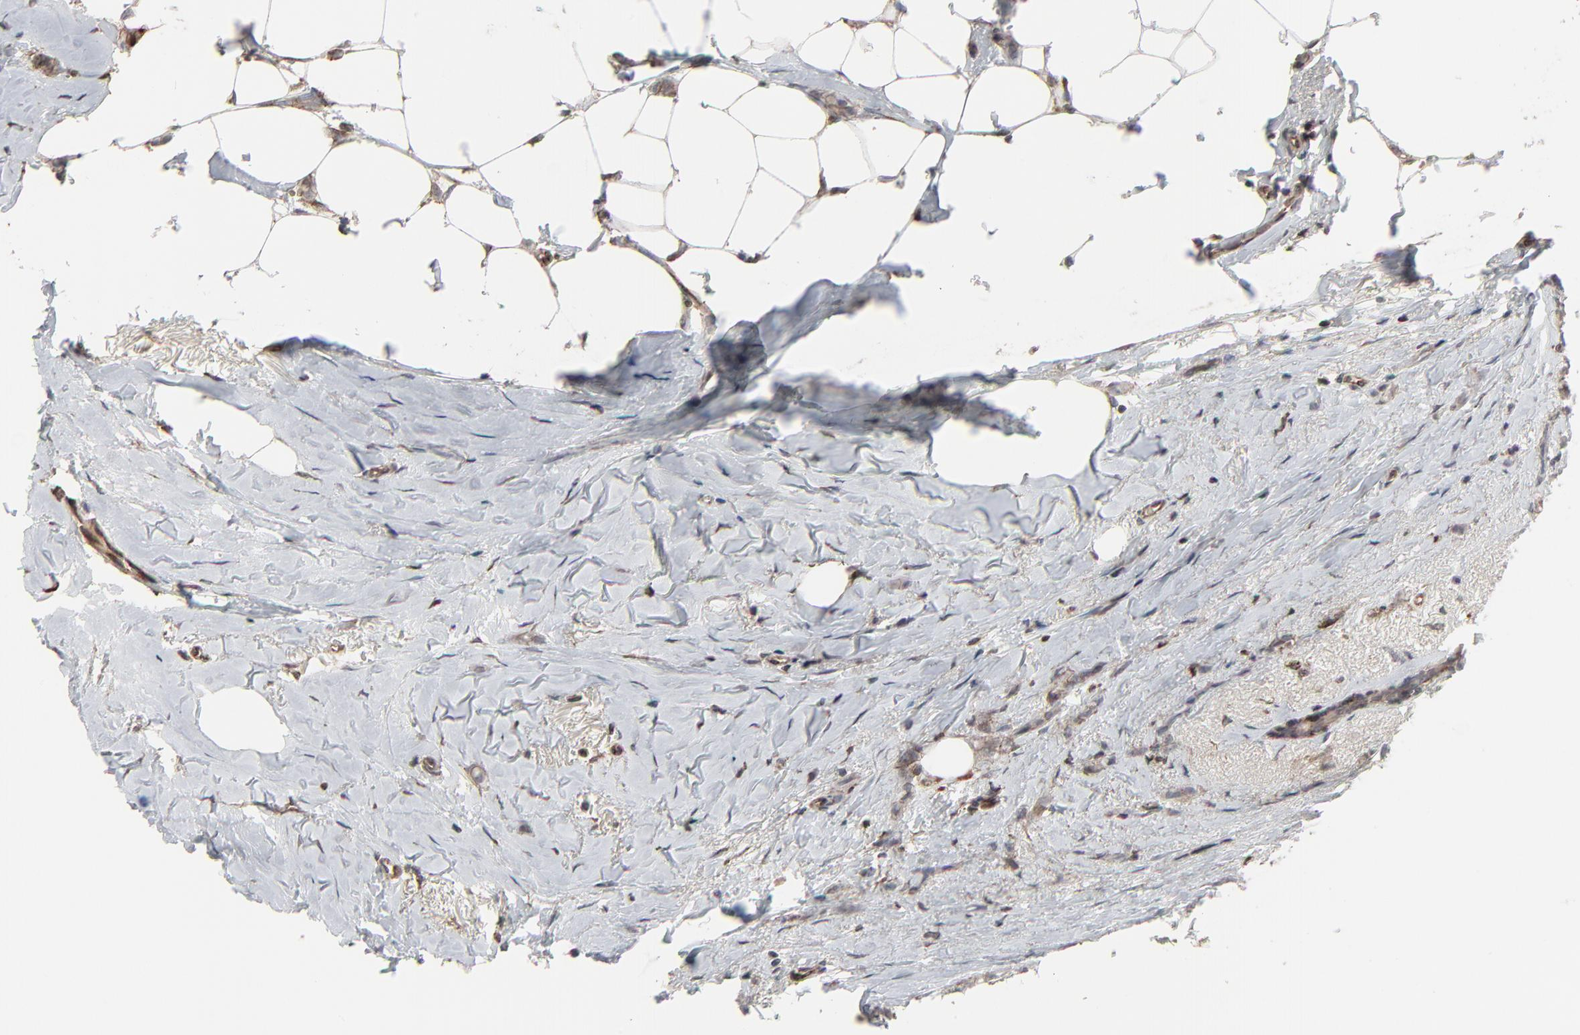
{"staining": {"intensity": "weak", "quantity": ">75%", "location": "cytoplasmic/membranous"}, "tissue": "breast cancer", "cell_type": "Tumor cells", "image_type": "cancer", "snomed": [{"axis": "morphology", "description": "Lobular carcinoma"}, {"axis": "topography", "description": "Breast"}], "caption": "The photomicrograph exhibits immunohistochemical staining of lobular carcinoma (breast). There is weak cytoplasmic/membranous staining is present in about >75% of tumor cells.", "gene": "CTNND1", "patient": {"sex": "female", "age": 55}}